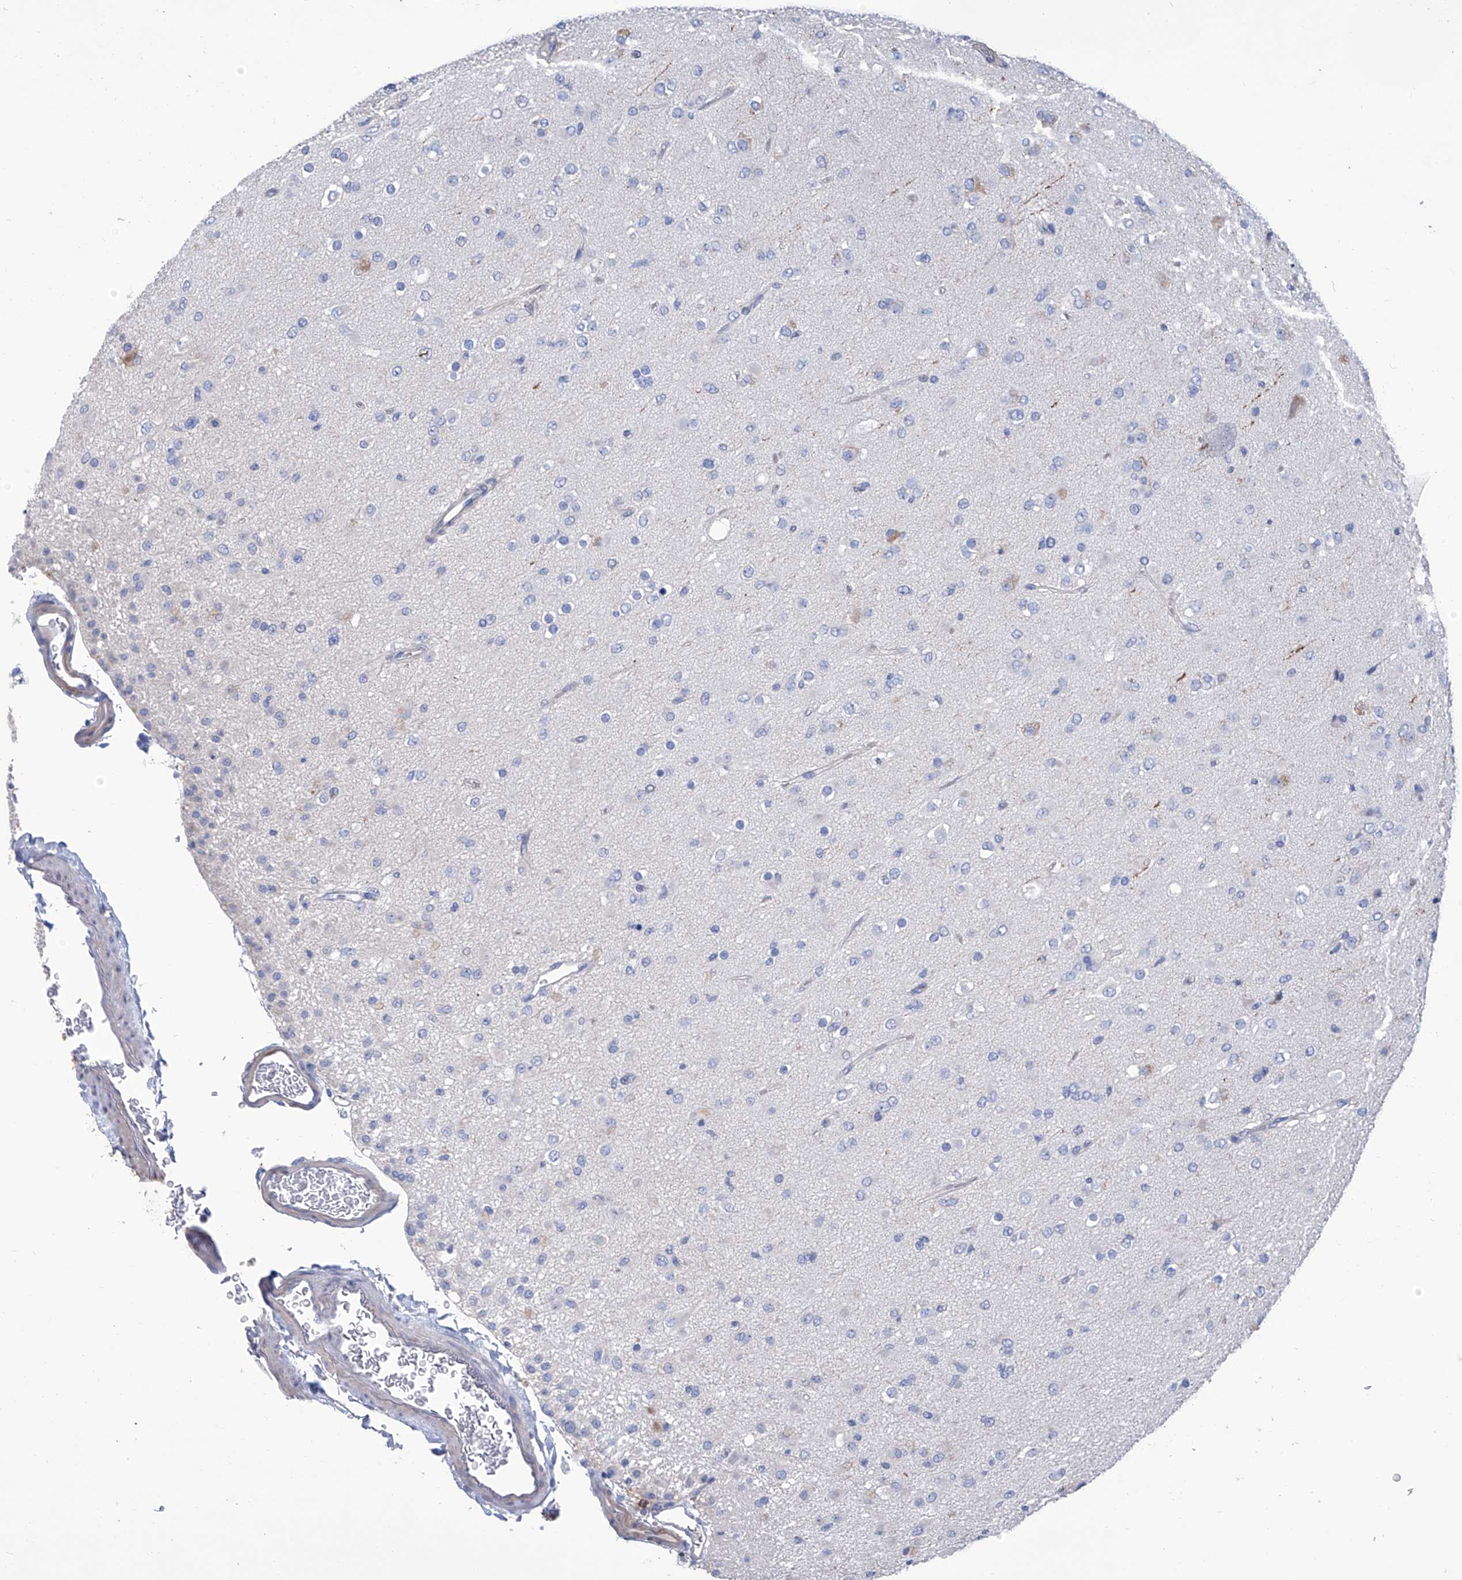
{"staining": {"intensity": "negative", "quantity": "none", "location": "none"}, "tissue": "glioma", "cell_type": "Tumor cells", "image_type": "cancer", "snomed": [{"axis": "morphology", "description": "Glioma, malignant, Low grade"}, {"axis": "topography", "description": "Brain"}], "caption": "An immunohistochemistry (IHC) histopathology image of glioma is shown. There is no staining in tumor cells of glioma. Brightfield microscopy of immunohistochemistry (IHC) stained with DAB (3,3'-diaminobenzidine) (brown) and hematoxylin (blue), captured at high magnification.", "gene": "SMS", "patient": {"sex": "male", "age": 65}}